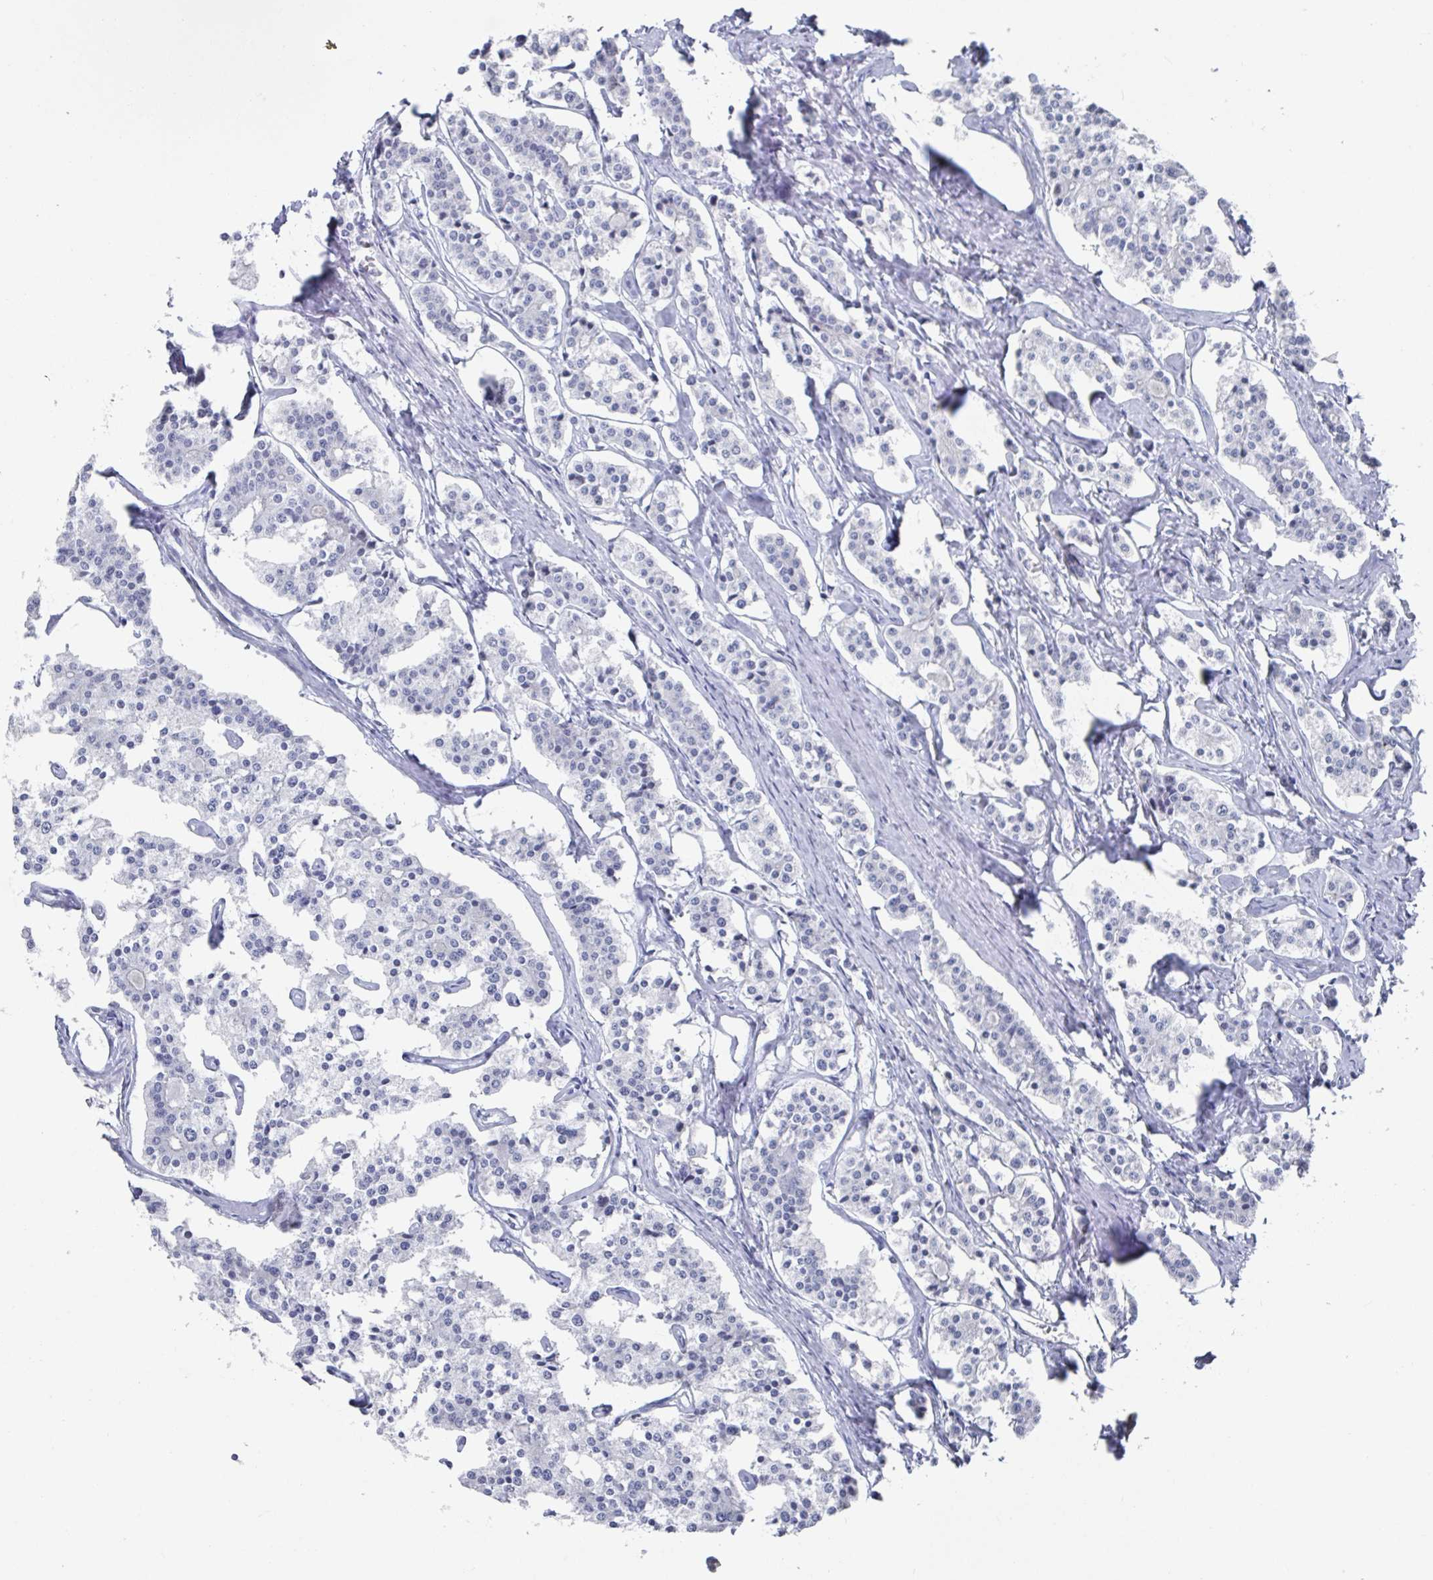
{"staining": {"intensity": "negative", "quantity": "none", "location": "none"}, "tissue": "carcinoid", "cell_type": "Tumor cells", "image_type": "cancer", "snomed": [{"axis": "morphology", "description": "Carcinoid, malignant, NOS"}, {"axis": "topography", "description": "Small intestine"}], "caption": "An immunohistochemistry (IHC) photomicrograph of carcinoid is shown. There is no staining in tumor cells of carcinoid.", "gene": "CAMKV", "patient": {"sex": "male", "age": 63}}